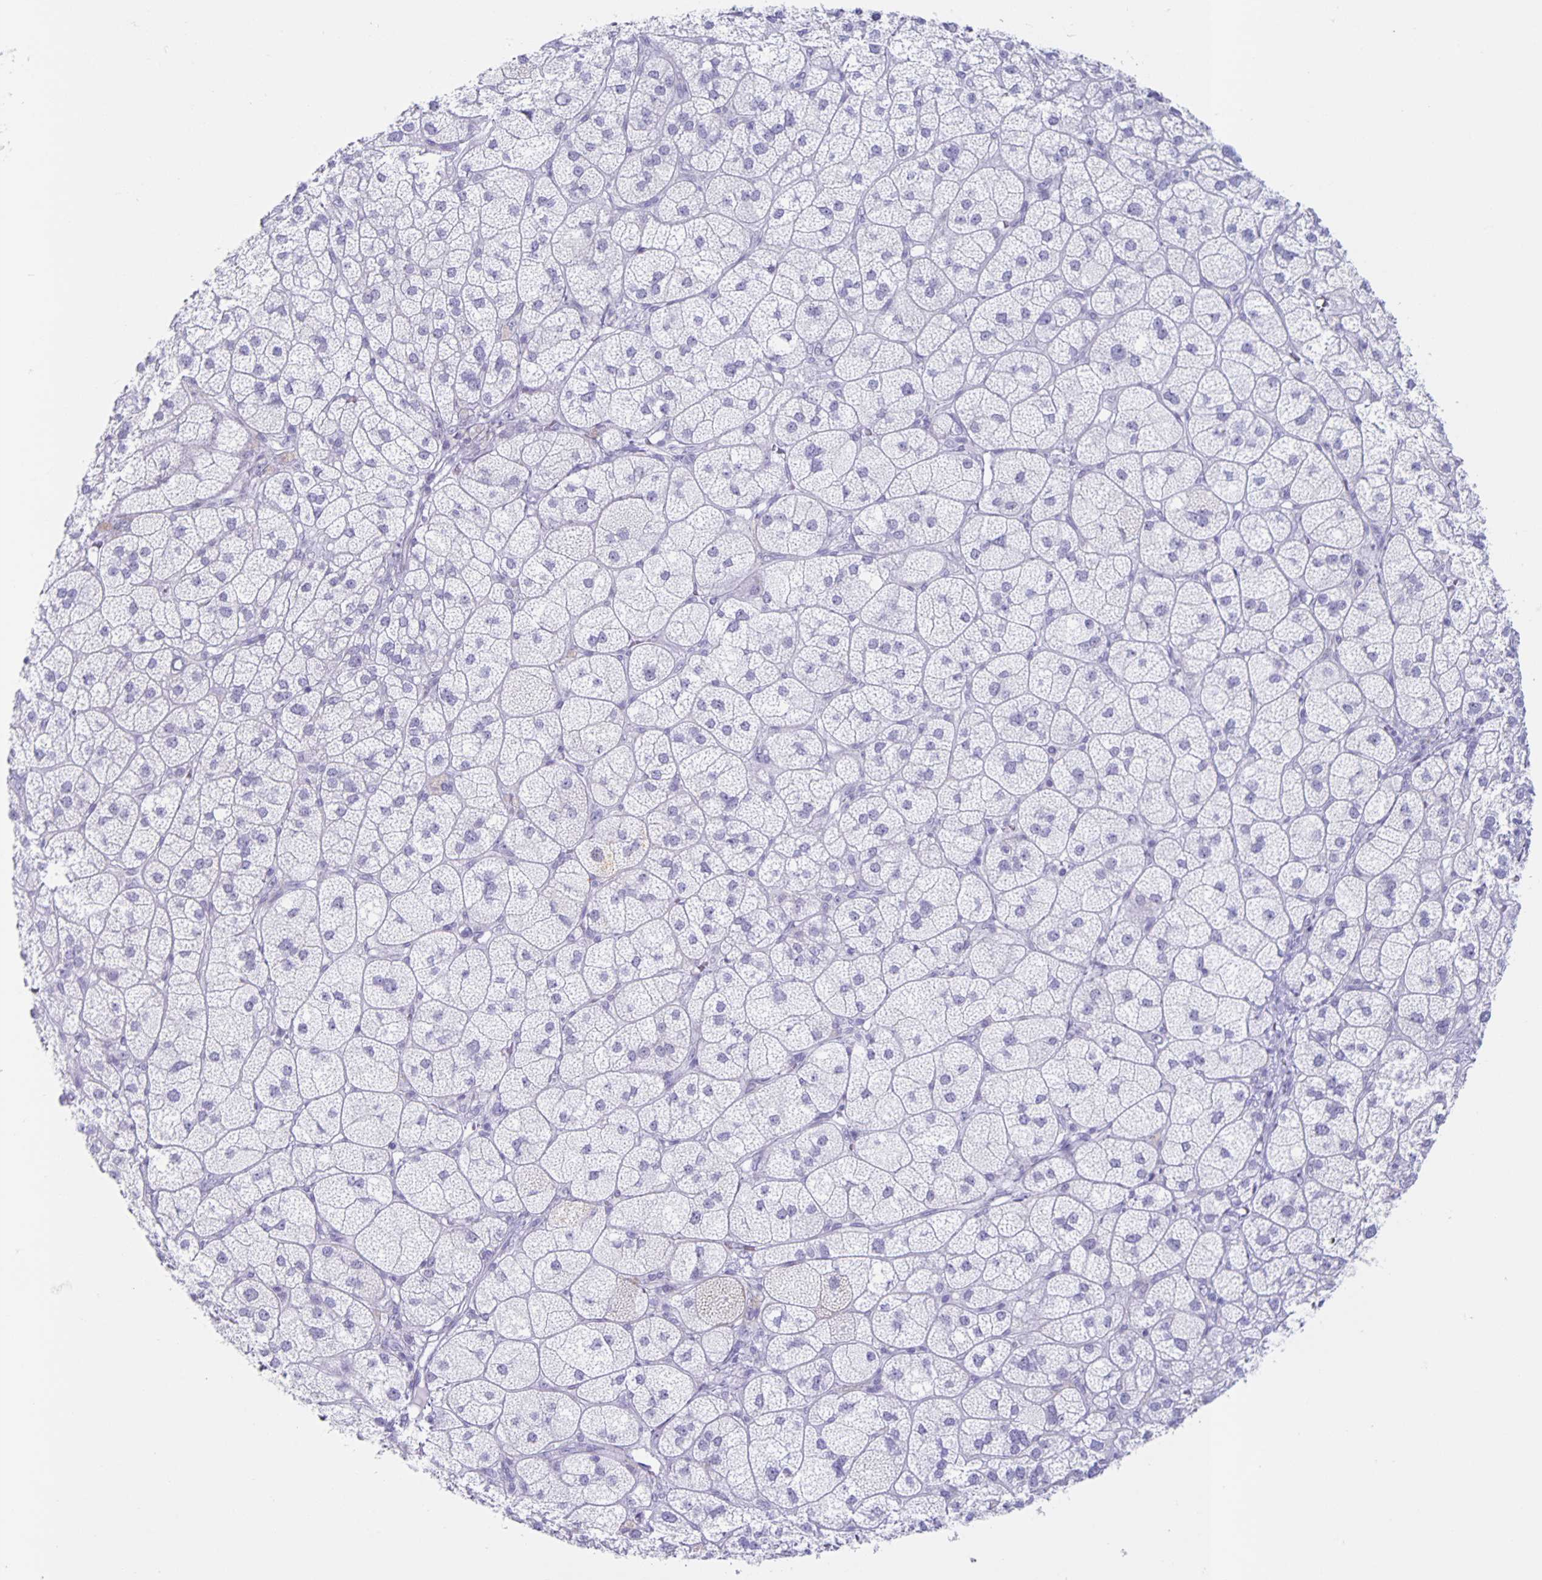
{"staining": {"intensity": "negative", "quantity": "none", "location": "none"}, "tissue": "adrenal gland", "cell_type": "Glandular cells", "image_type": "normal", "snomed": [{"axis": "morphology", "description": "Normal tissue, NOS"}, {"axis": "topography", "description": "Adrenal gland"}], "caption": "Benign adrenal gland was stained to show a protein in brown. There is no significant expression in glandular cells. (Brightfield microscopy of DAB (3,3'-diaminobenzidine) IHC at high magnification).", "gene": "CT45A10", "patient": {"sex": "female", "age": 60}}